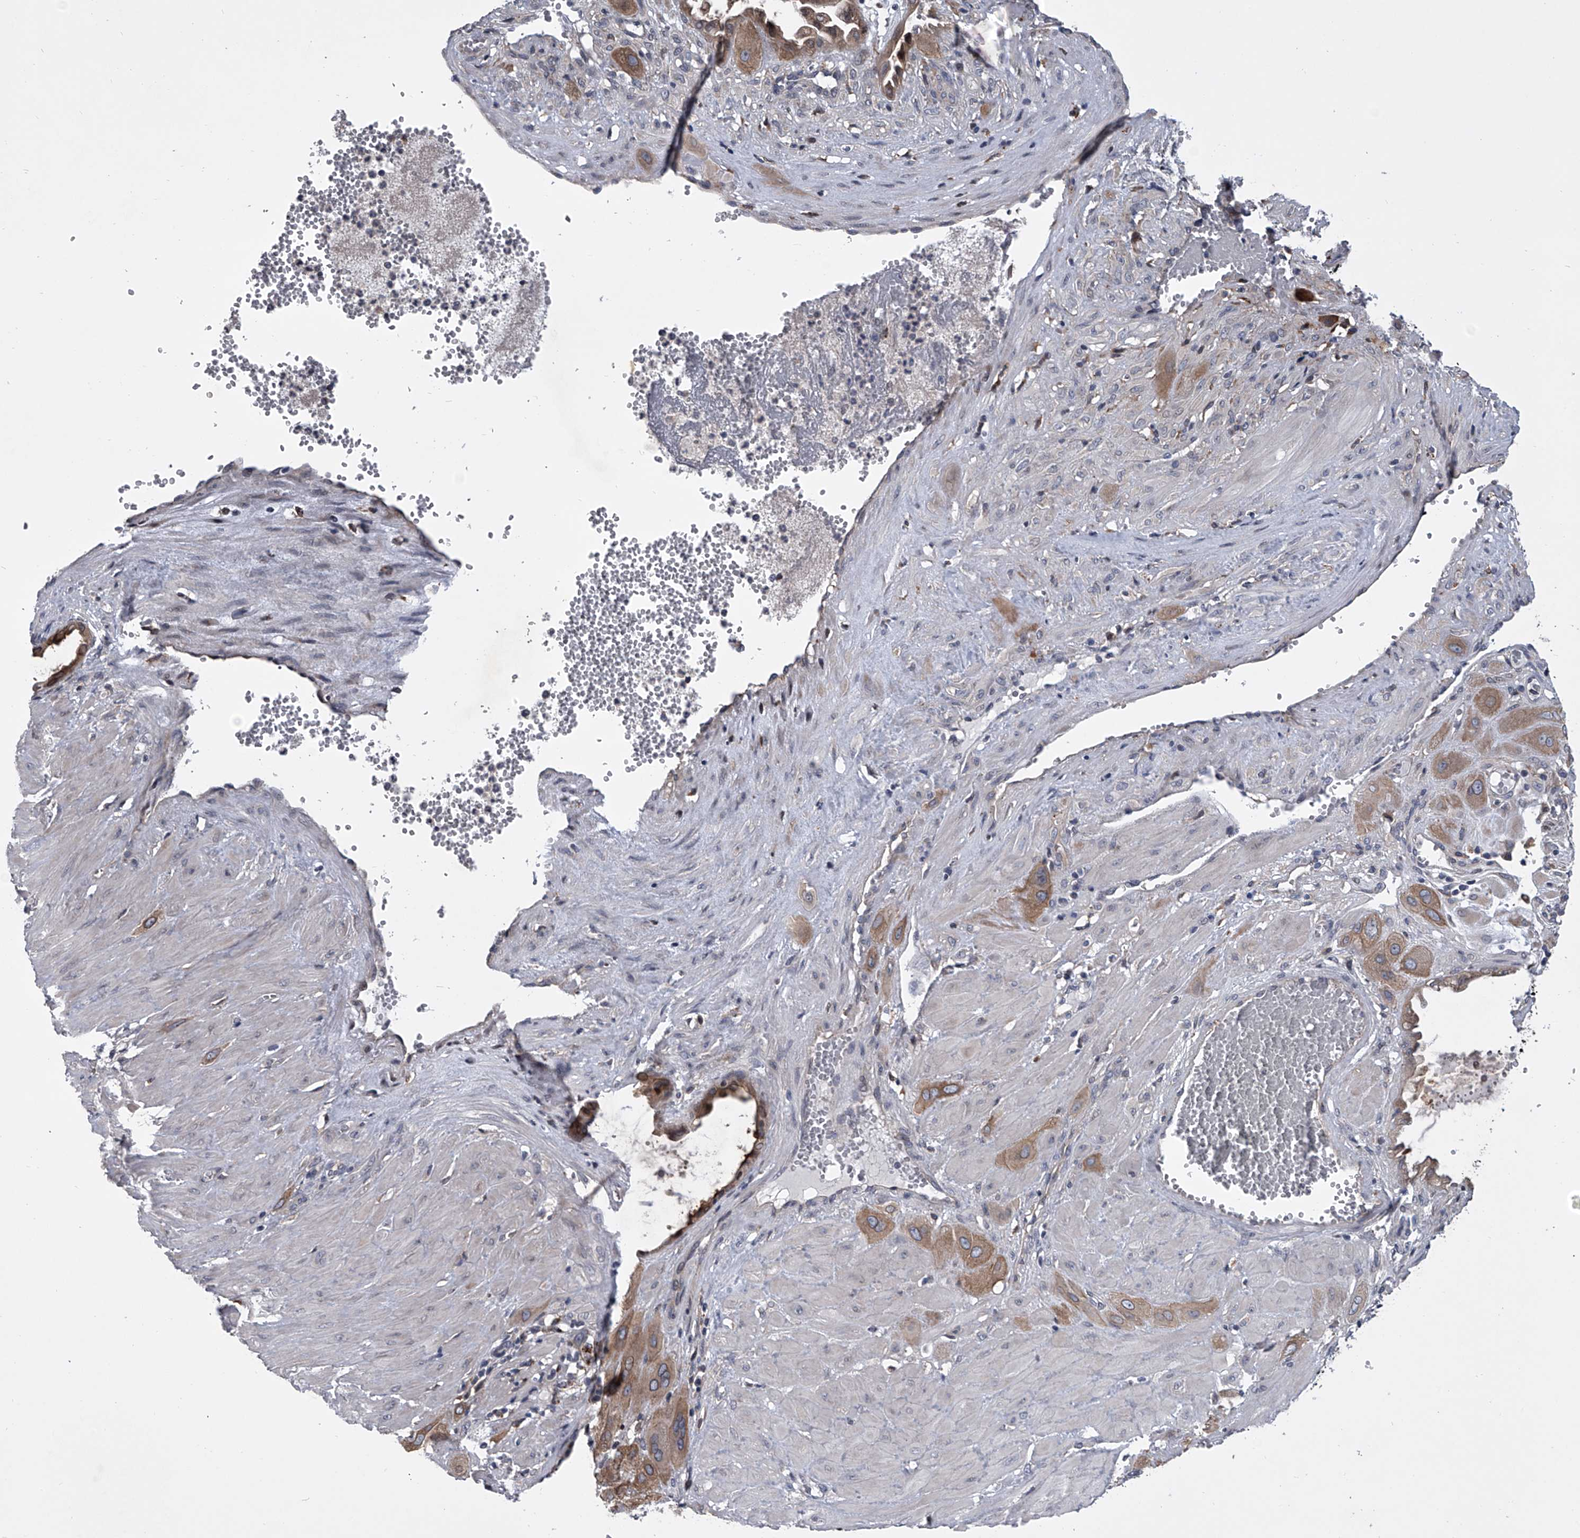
{"staining": {"intensity": "moderate", "quantity": ">75%", "location": "cytoplasmic/membranous"}, "tissue": "cervical cancer", "cell_type": "Tumor cells", "image_type": "cancer", "snomed": [{"axis": "morphology", "description": "Squamous cell carcinoma, NOS"}, {"axis": "topography", "description": "Cervix"}], "caption": "DAB (3,3'-diaminobenzidine) immunohistochemical staining of cervical cancer (squamous cell carcinoma) exhibits moderate cytoplasmic/membranous protein expression in approximately >75% of tumor cells.", "gene": "TRIM8", "patient": {"sex": "female", "age": 34}}